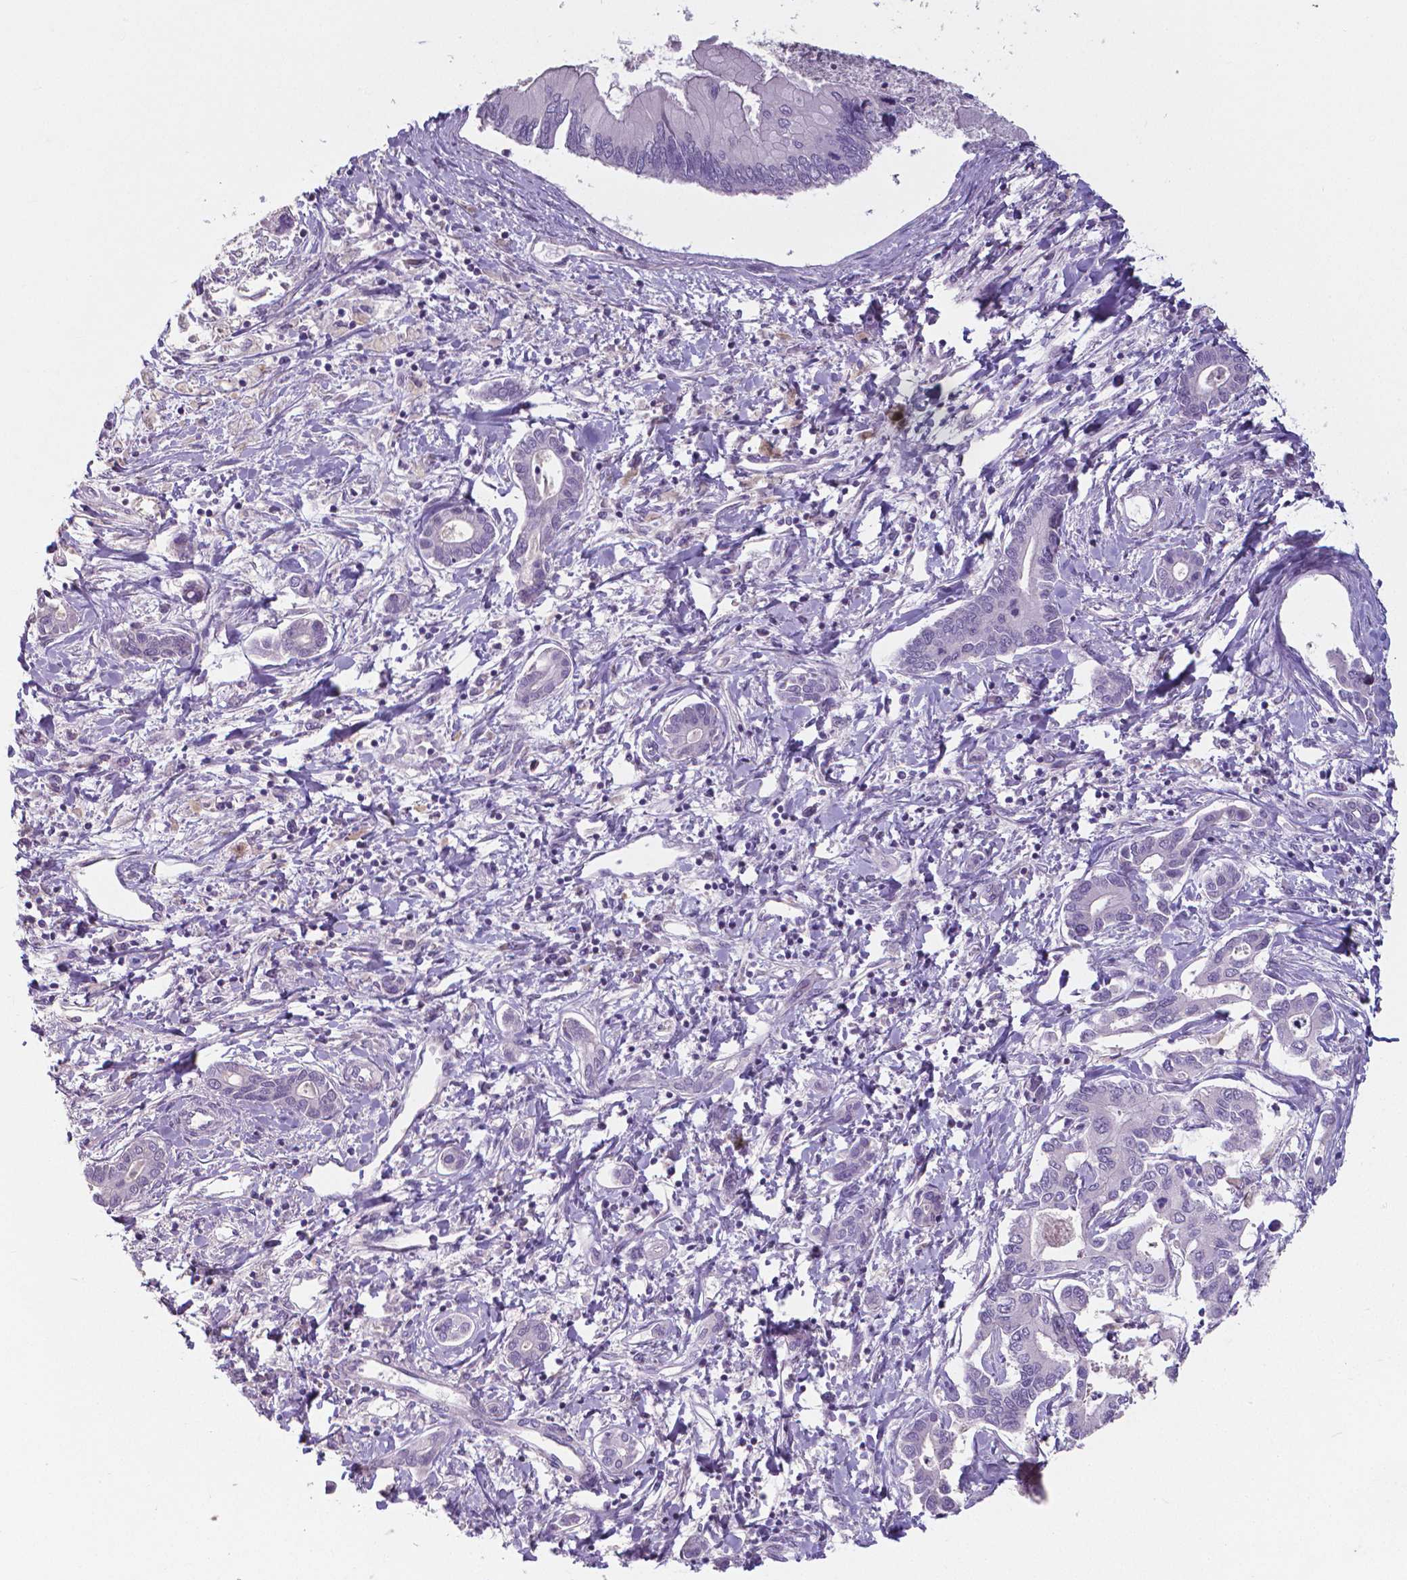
{"staining": {"intensity": "negative", "quantity": "none", "location": "none"}, "tissue": "liver cancer", "cell_type": "Tumor cells", "image_type": "cancer", "snomed": [{"axis": "morphology", "description": "Cholangiocarcinoma"}, {"axis": "topography", "description": "Liver"}], "caption": "A histopathology image of liver cancer stained for a protein shows no brown staining in tumor cells.", "gene": "CRMP1", "patient": {"sex": "male", "age": 66}}